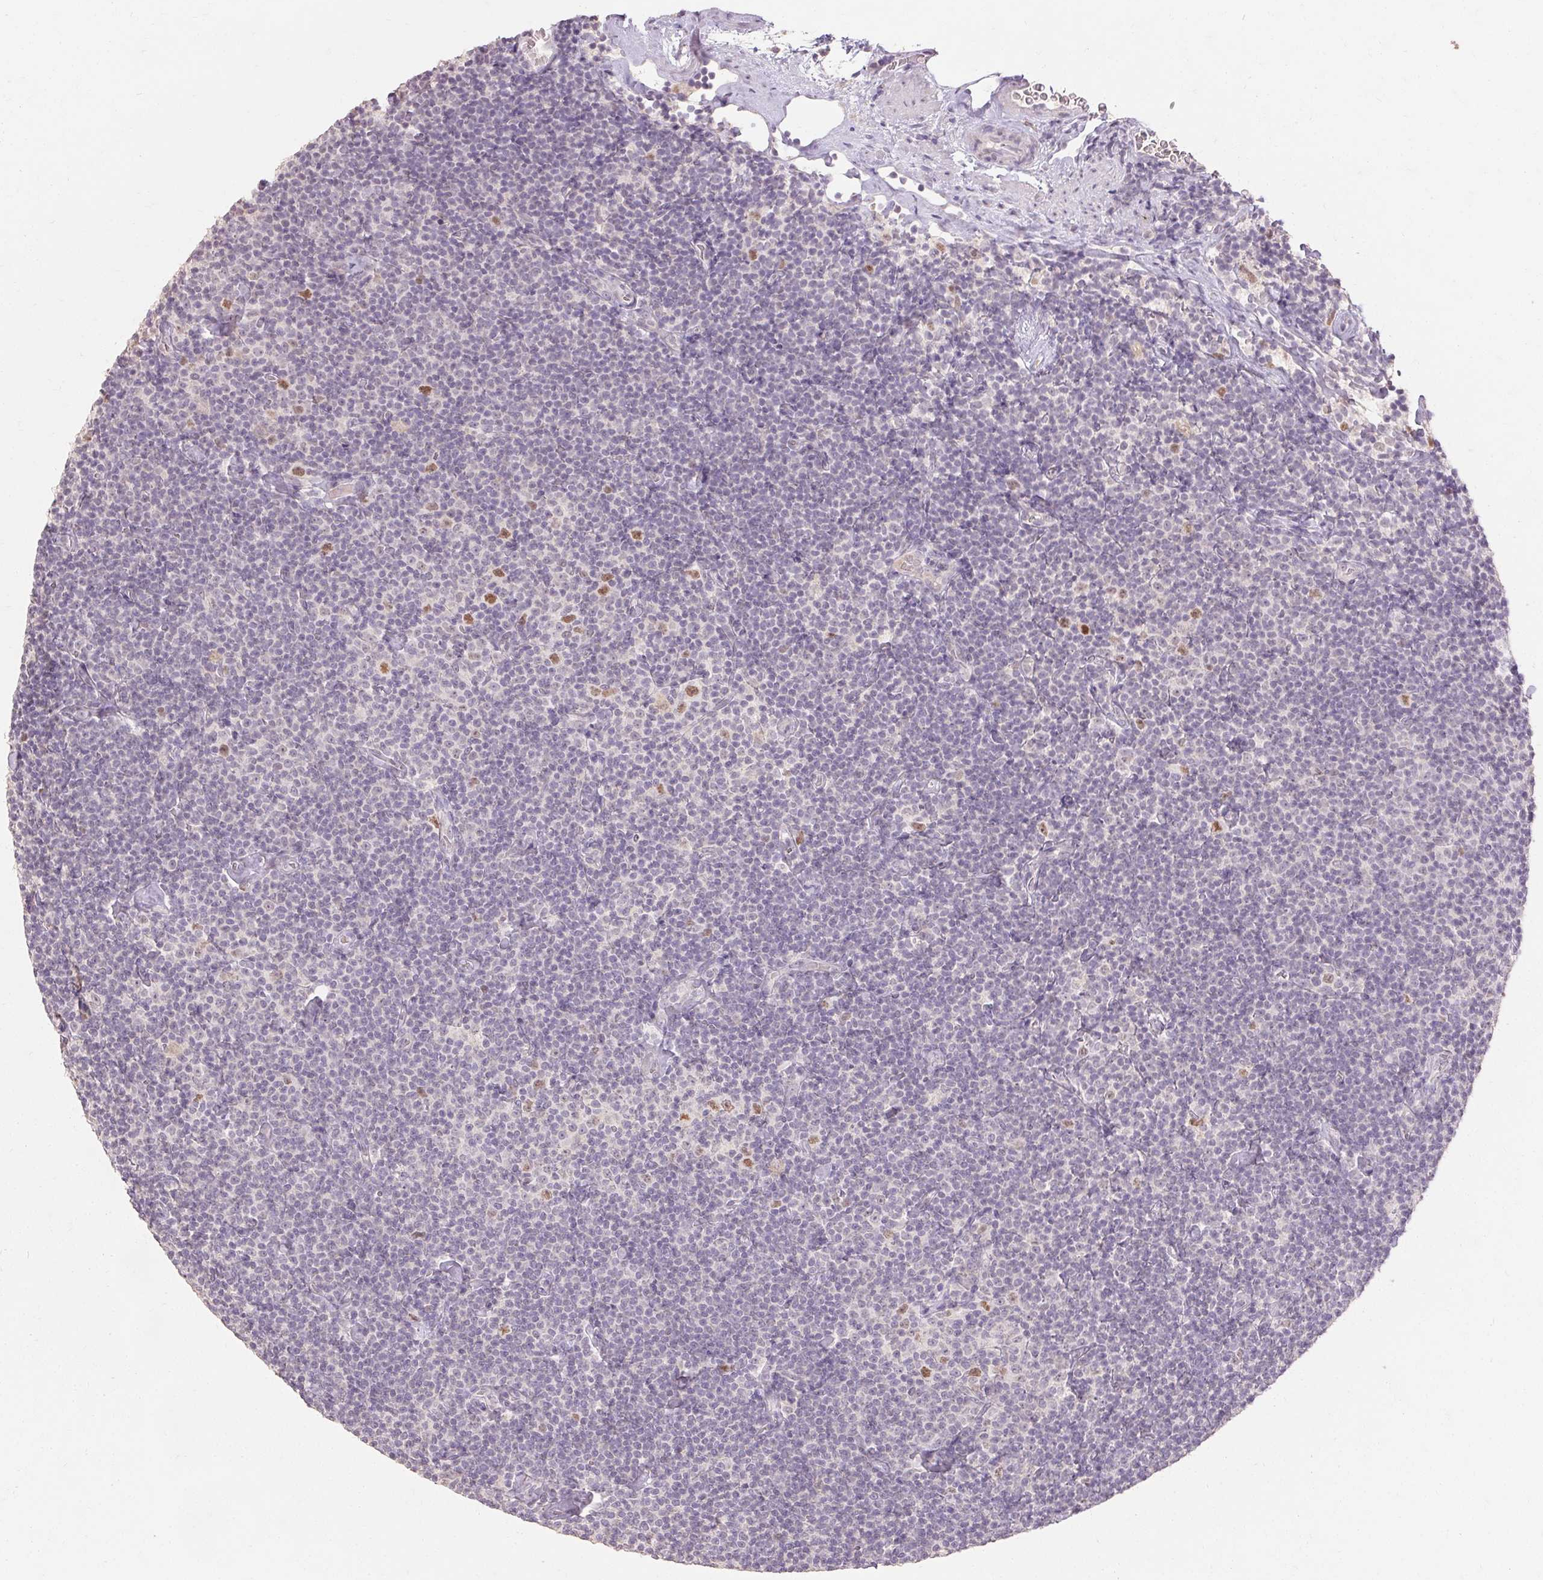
{"staining": {"intensity": "negative", "quantity": "none", "location": "none"}, "tissue": "lymphoma", "cell_type": "Tumor cells", "image_type": "cancer", "snomed": [{"axis": "morphology", "description": "Malignant lymphoma, non-Hodgkin's type, Low grade"}, {"axis": "topography", "description": "Lymph node"}], "caption": "Tumor cells are negative for protein expression in human low-grade malignant lymphoma, non-Hodgkin's type.", "gene": "SKP2", "patient": {"sex": "male", "age": 81}}